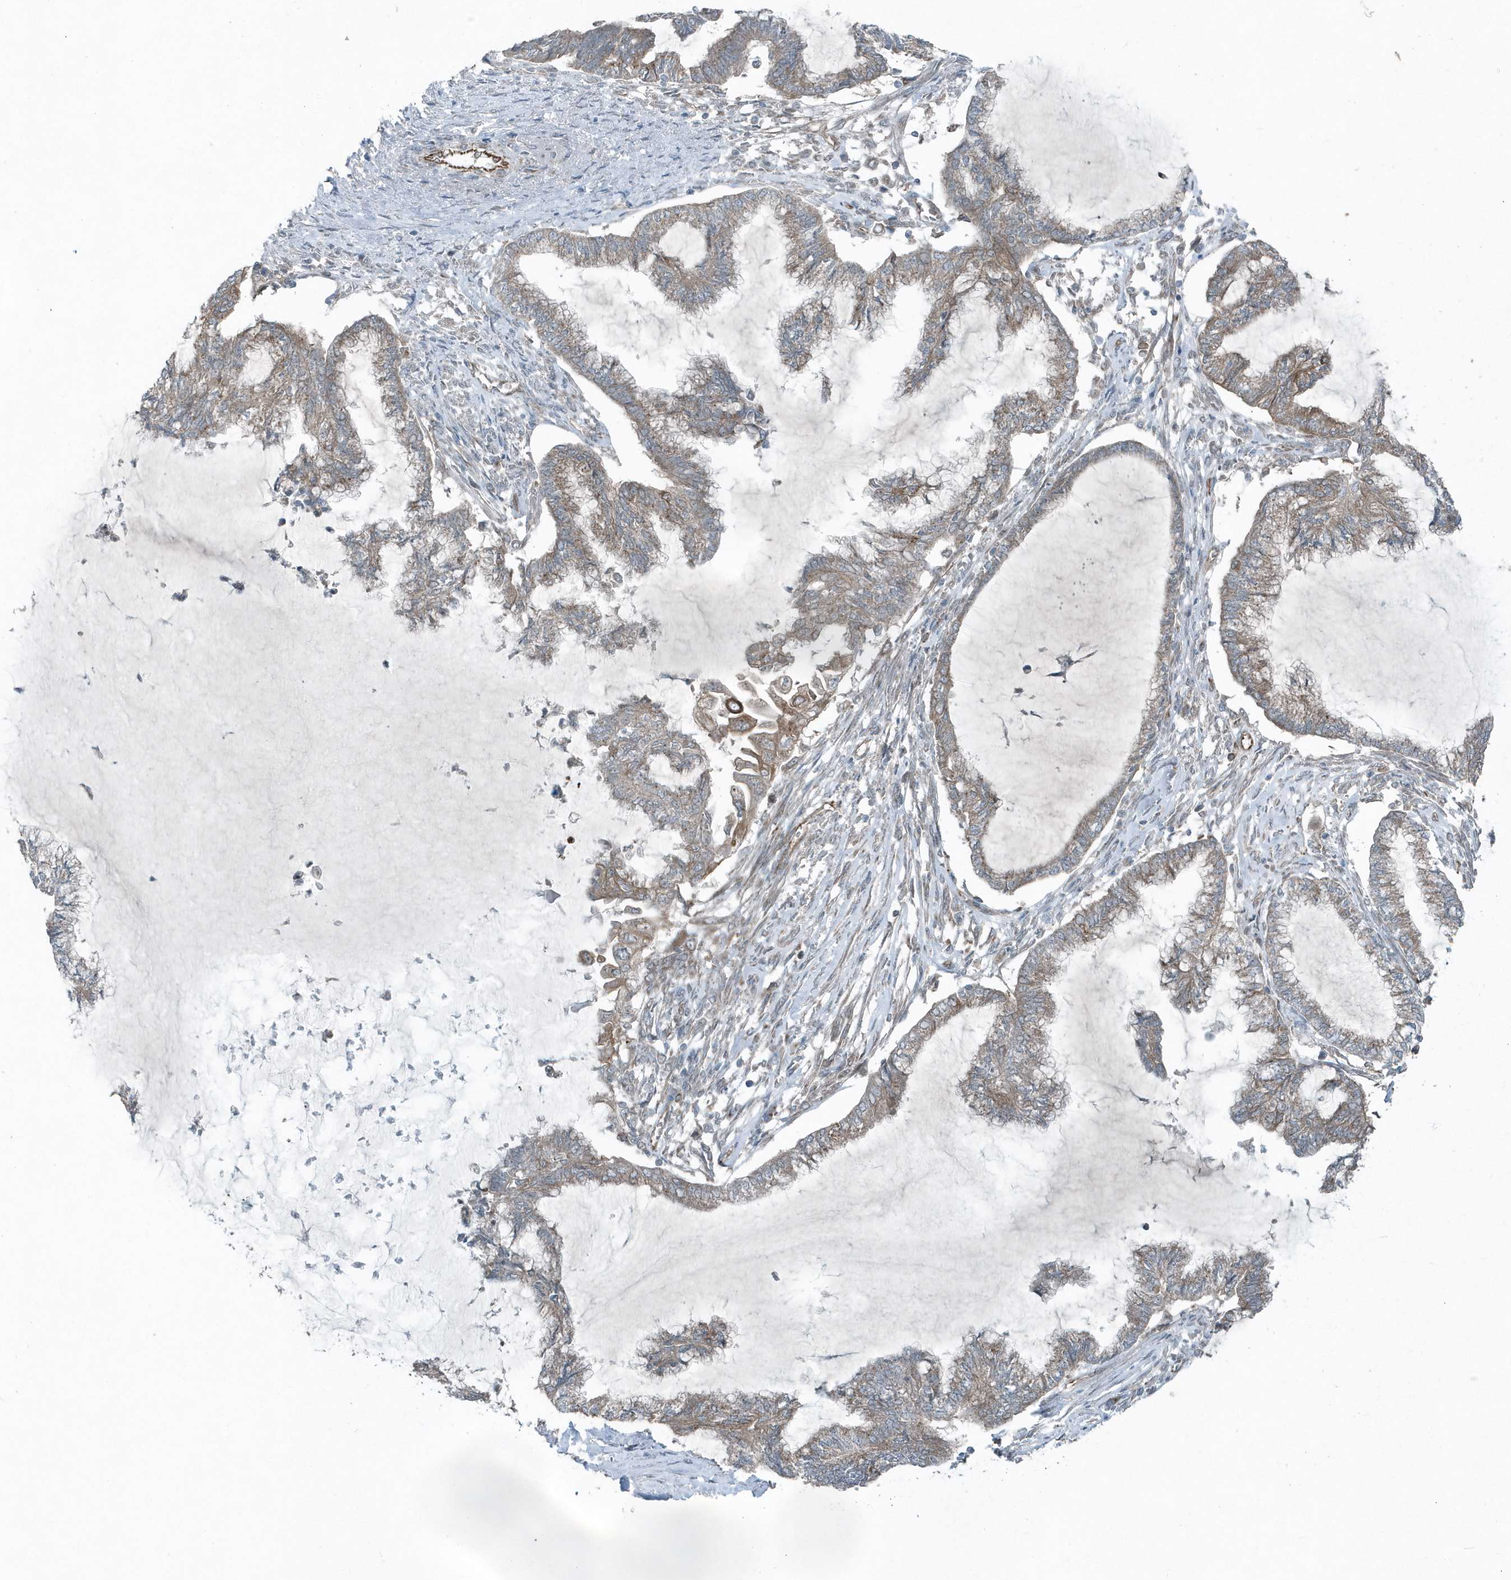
{"staining": {"intensity": "moderate", "quantity": "25%-75%", "location": "cytoplasmic/membranous"}, "tissue": "endometrial cancer", "cell_type": "Tumor cells", "image_type": "cancer", "snomed": [{"axis": "morphology", "description": "Adenocarcinoma, NOS"}, {"axis": "topography", "description": "Endometrium"}], "caption": "Human endometrial cancer stained with a protein marker shows moderate staining in tumor cells.", "gene": "GCC2", "patient": {"sex": "female", "age": 86}}